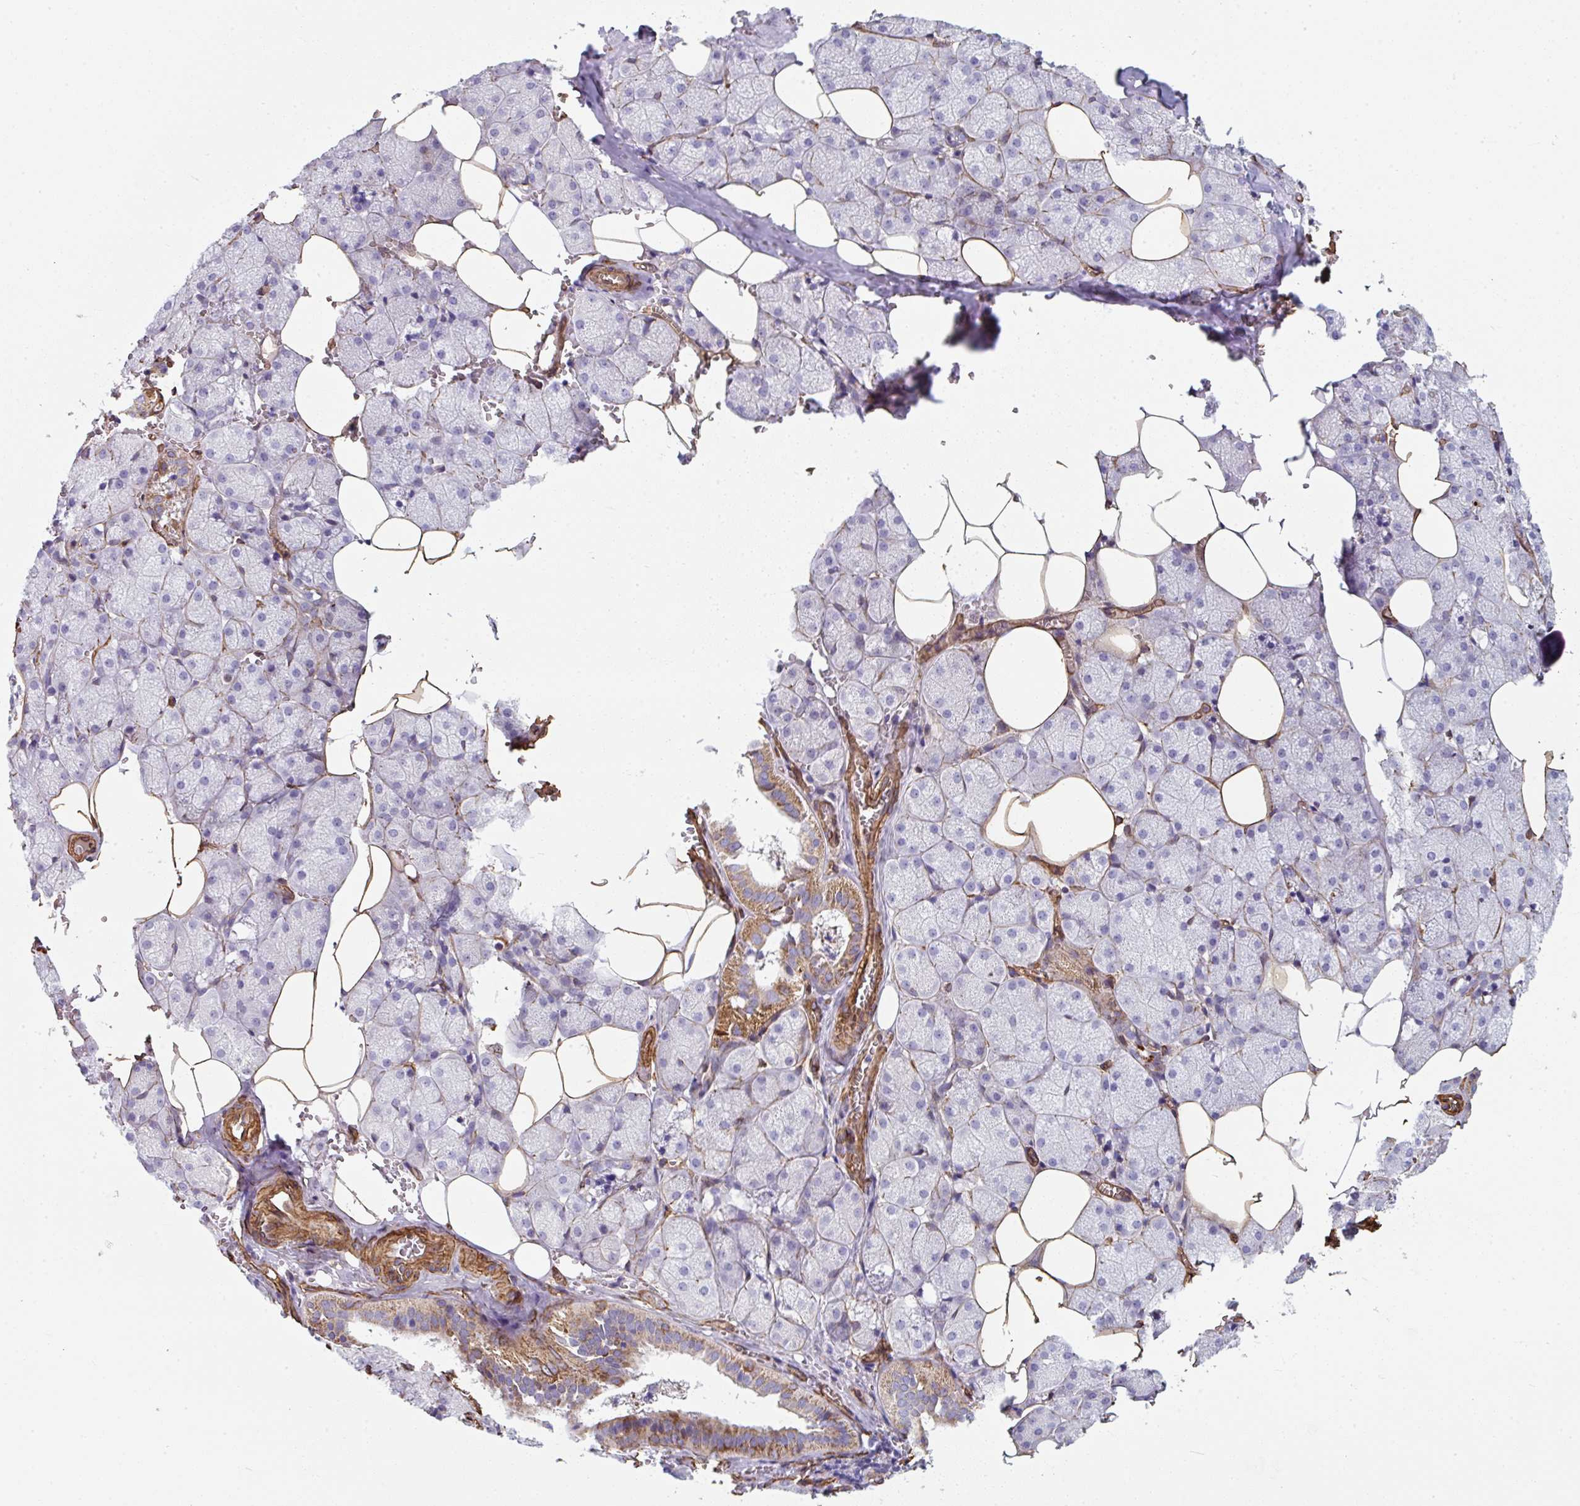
{"staining": {"intensity": "moderate", "quantity": "<25%", "location": "cytoplasmic/membranous"}, "tissue": "salivary gland", "cell_type": "Glandular cells", "image_type": "normal", "snomed": [{"axis": "morphology", "description": "Normal tissue, NOS"}, {"axis": "topography", "description": "Salivary gland"}, {"axis": "topography", "description": "Peripheral nerve tissue"}], "caption": "Unremarkable salivary gland reveals moderate cytoplasmic/membranous positivity in about <25% of glandular cells (DAB IHC, brown staining for protein, blue staining for nuclei)..", "gene": "ANKUB1", "patient": {"sex": "male", "age": 38}}